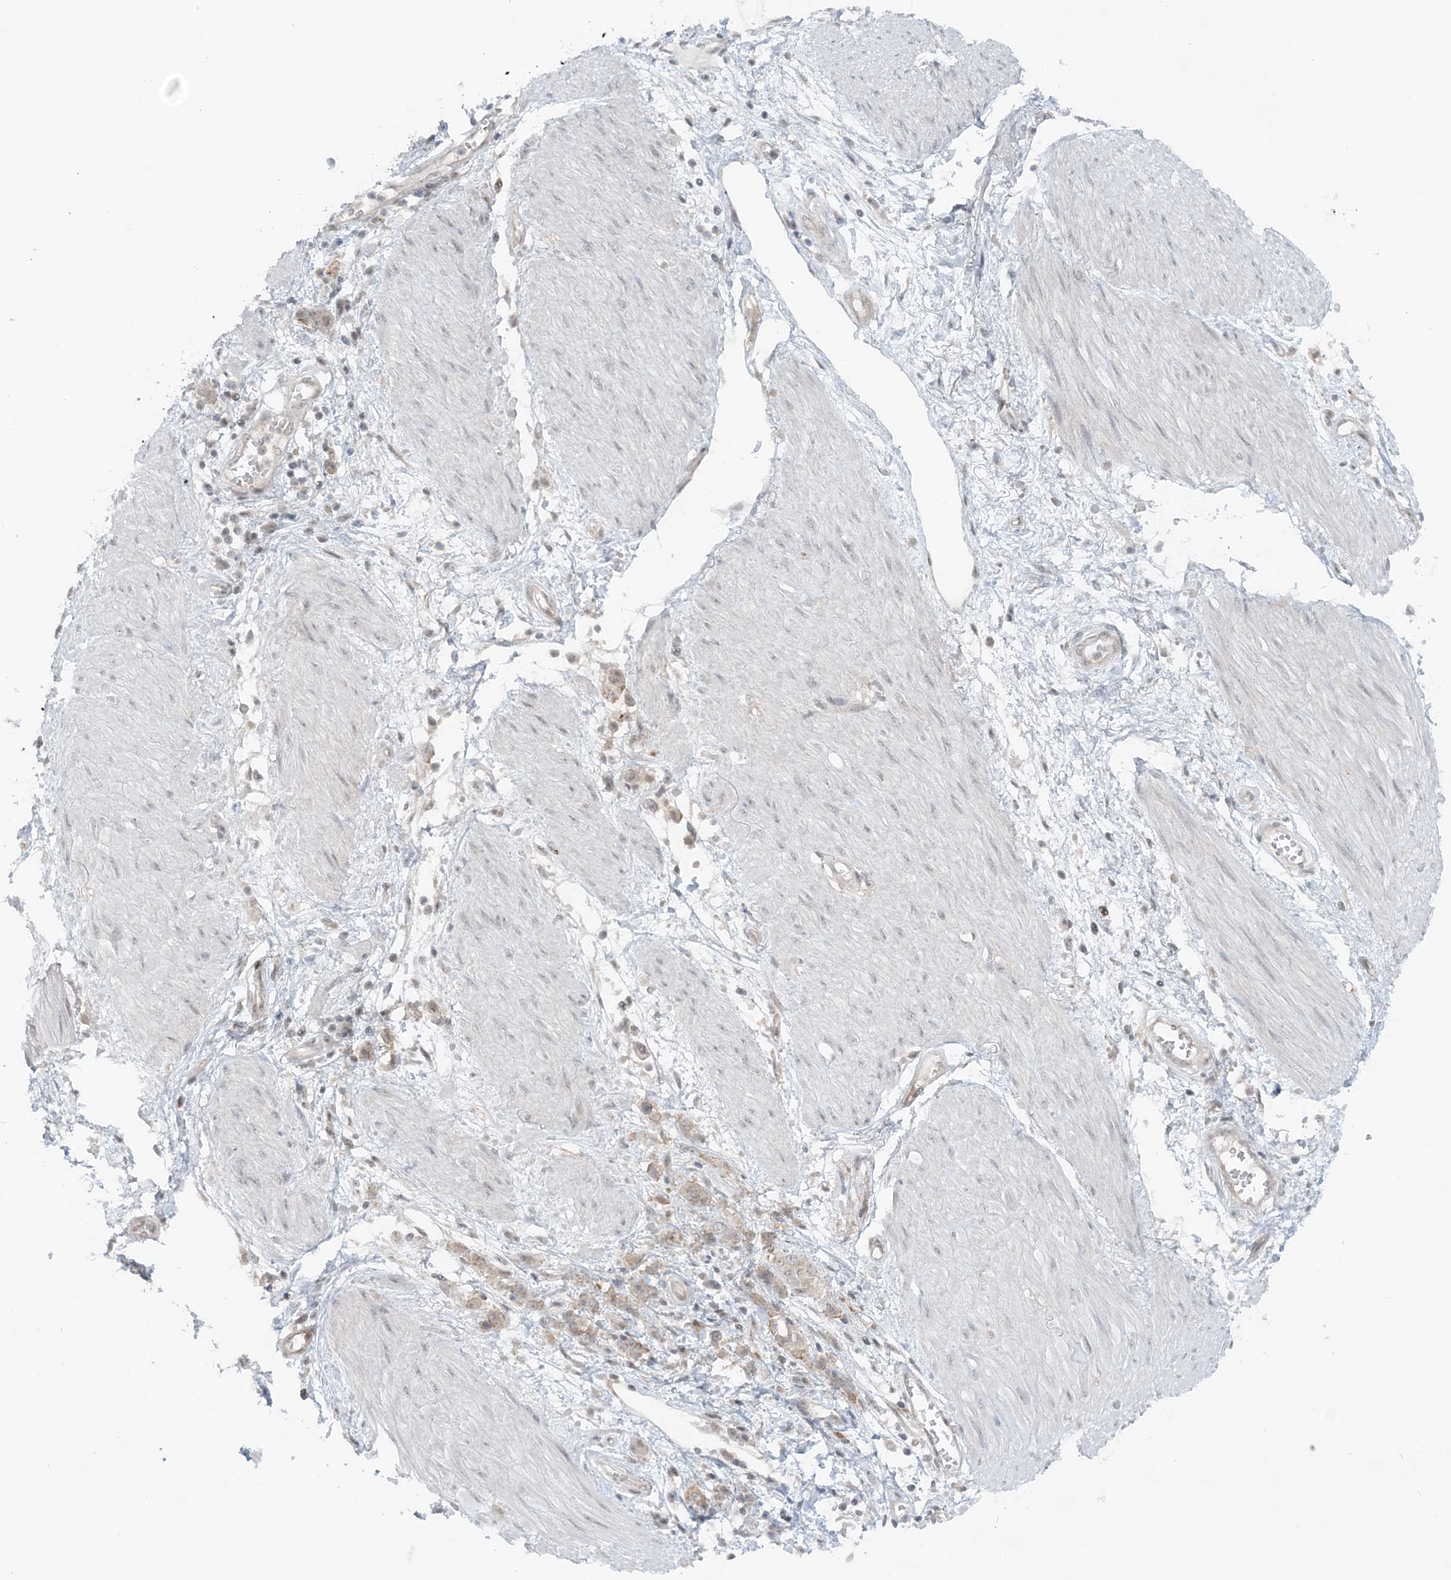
{"staining": {"intensity": "weak", "quantity": "25%-75%", "location": "cytoplasmic/membranous,nuclear"}, "tissue": "stomach cancer", "cell_type": "Tumor cells", "image_type": "cancer", "snomed": [{"axis": "morphology", "description": "Adenocarcinoma, NOS"}, {"axis": "topography", "description": "Stomach"}], "caption": "Immunohistochemical staining of human stomach adenocarcinoma exhibits low levels of weak cytoplasmic/membranous and nuclear protein expression in approximately 25%-75% of tumor cells.", "gene": "ATP11A", "patient": {"sex": "female", "age": 76}}